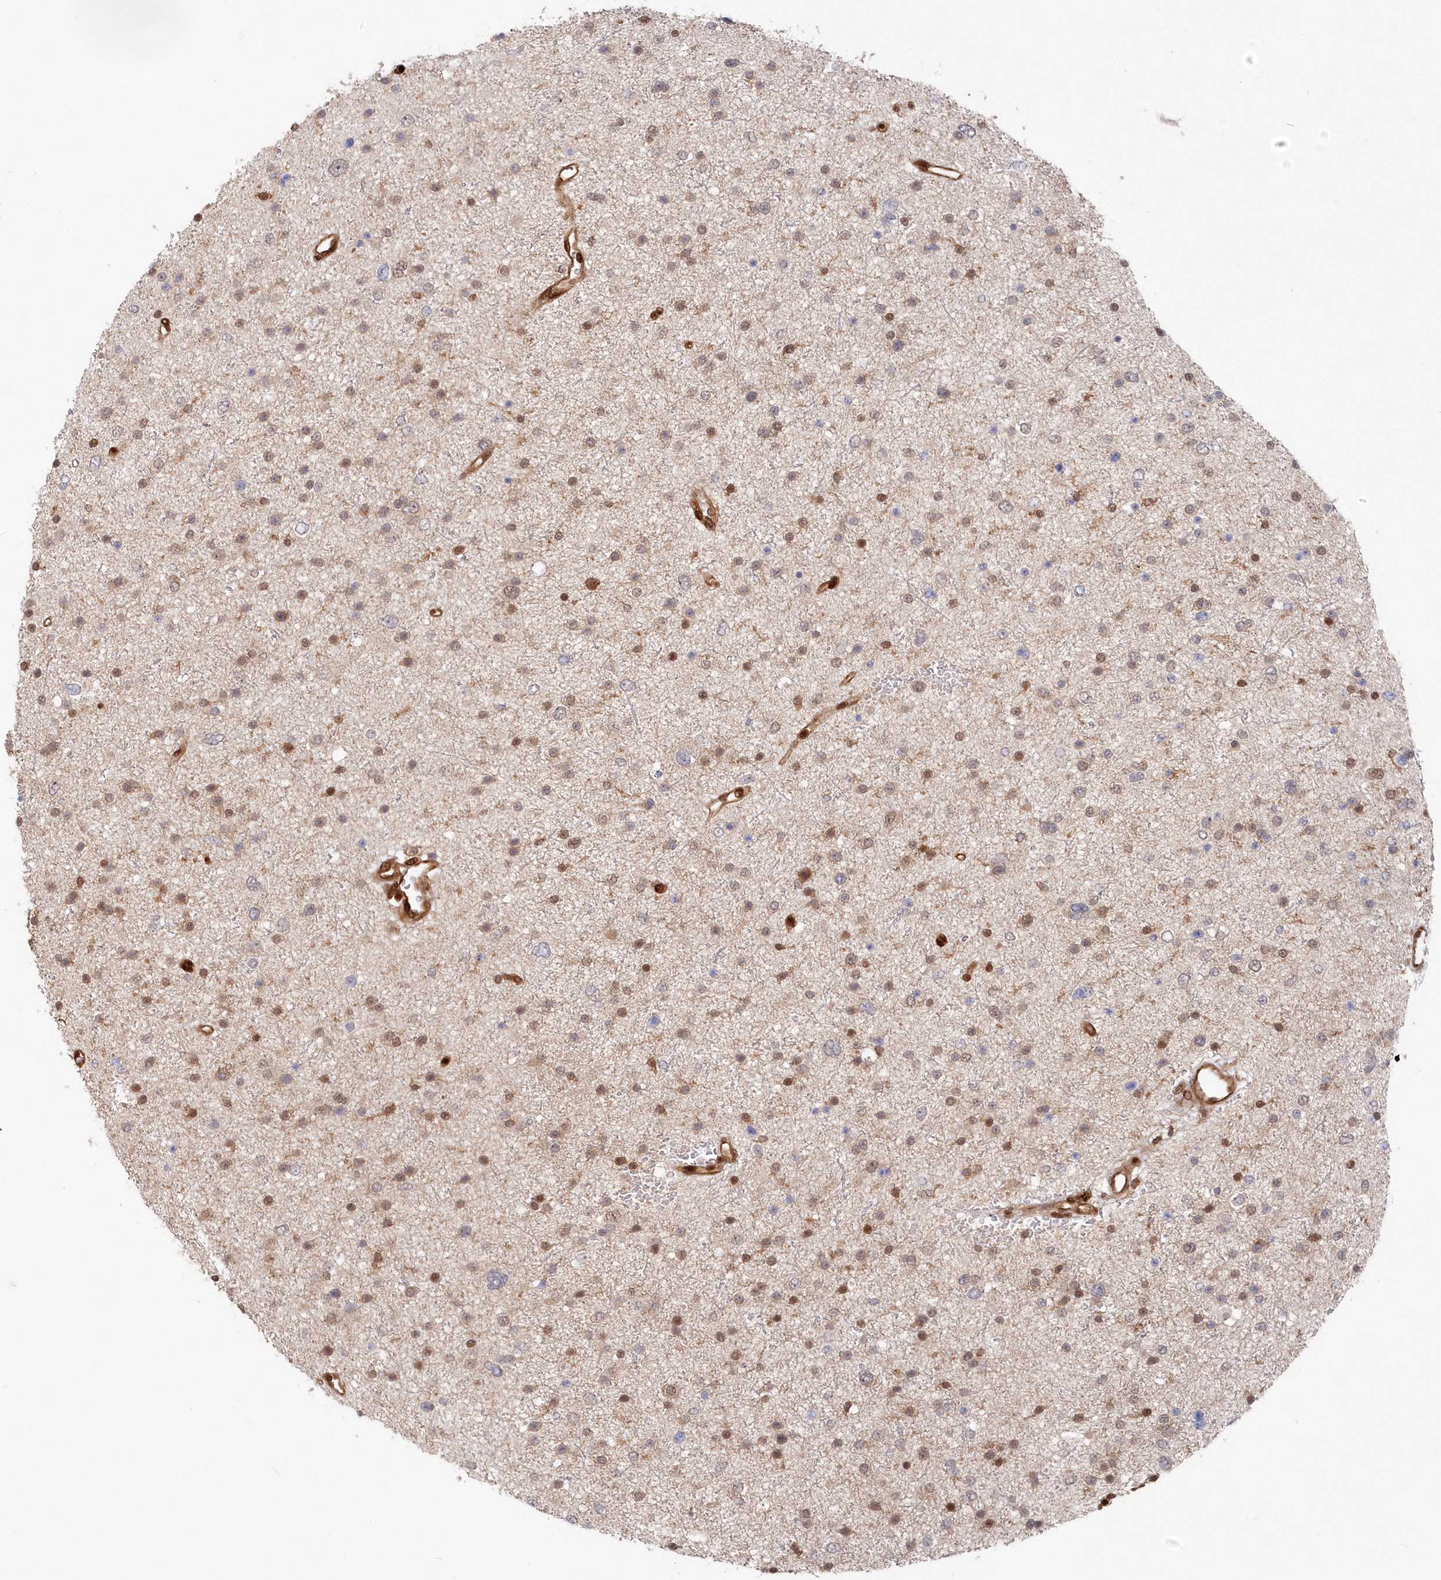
{"staining": {"intensity": "moderate", "quantity": "<25%", "location": "cytoplasmic/membranous,nuclear"}, "tissue": "glioma", "cell_type": "Tumor cells", "image_type": "cancer", "snomed": [{"axis": "morphology", "description": "Glioma, malignant, Low grade"}, {"axis": "topography", "description": "Brain"}], "caption": "Immunohistochemistry (IHC) (DAB) staining of human malignant low-grade glioma shows moderate cytoplasmic/membranous and nuclear protein positivity in about <25% of tumor cells.", "gene": "ABHD14B", "patient": {"sex": "female", "age": 37}}